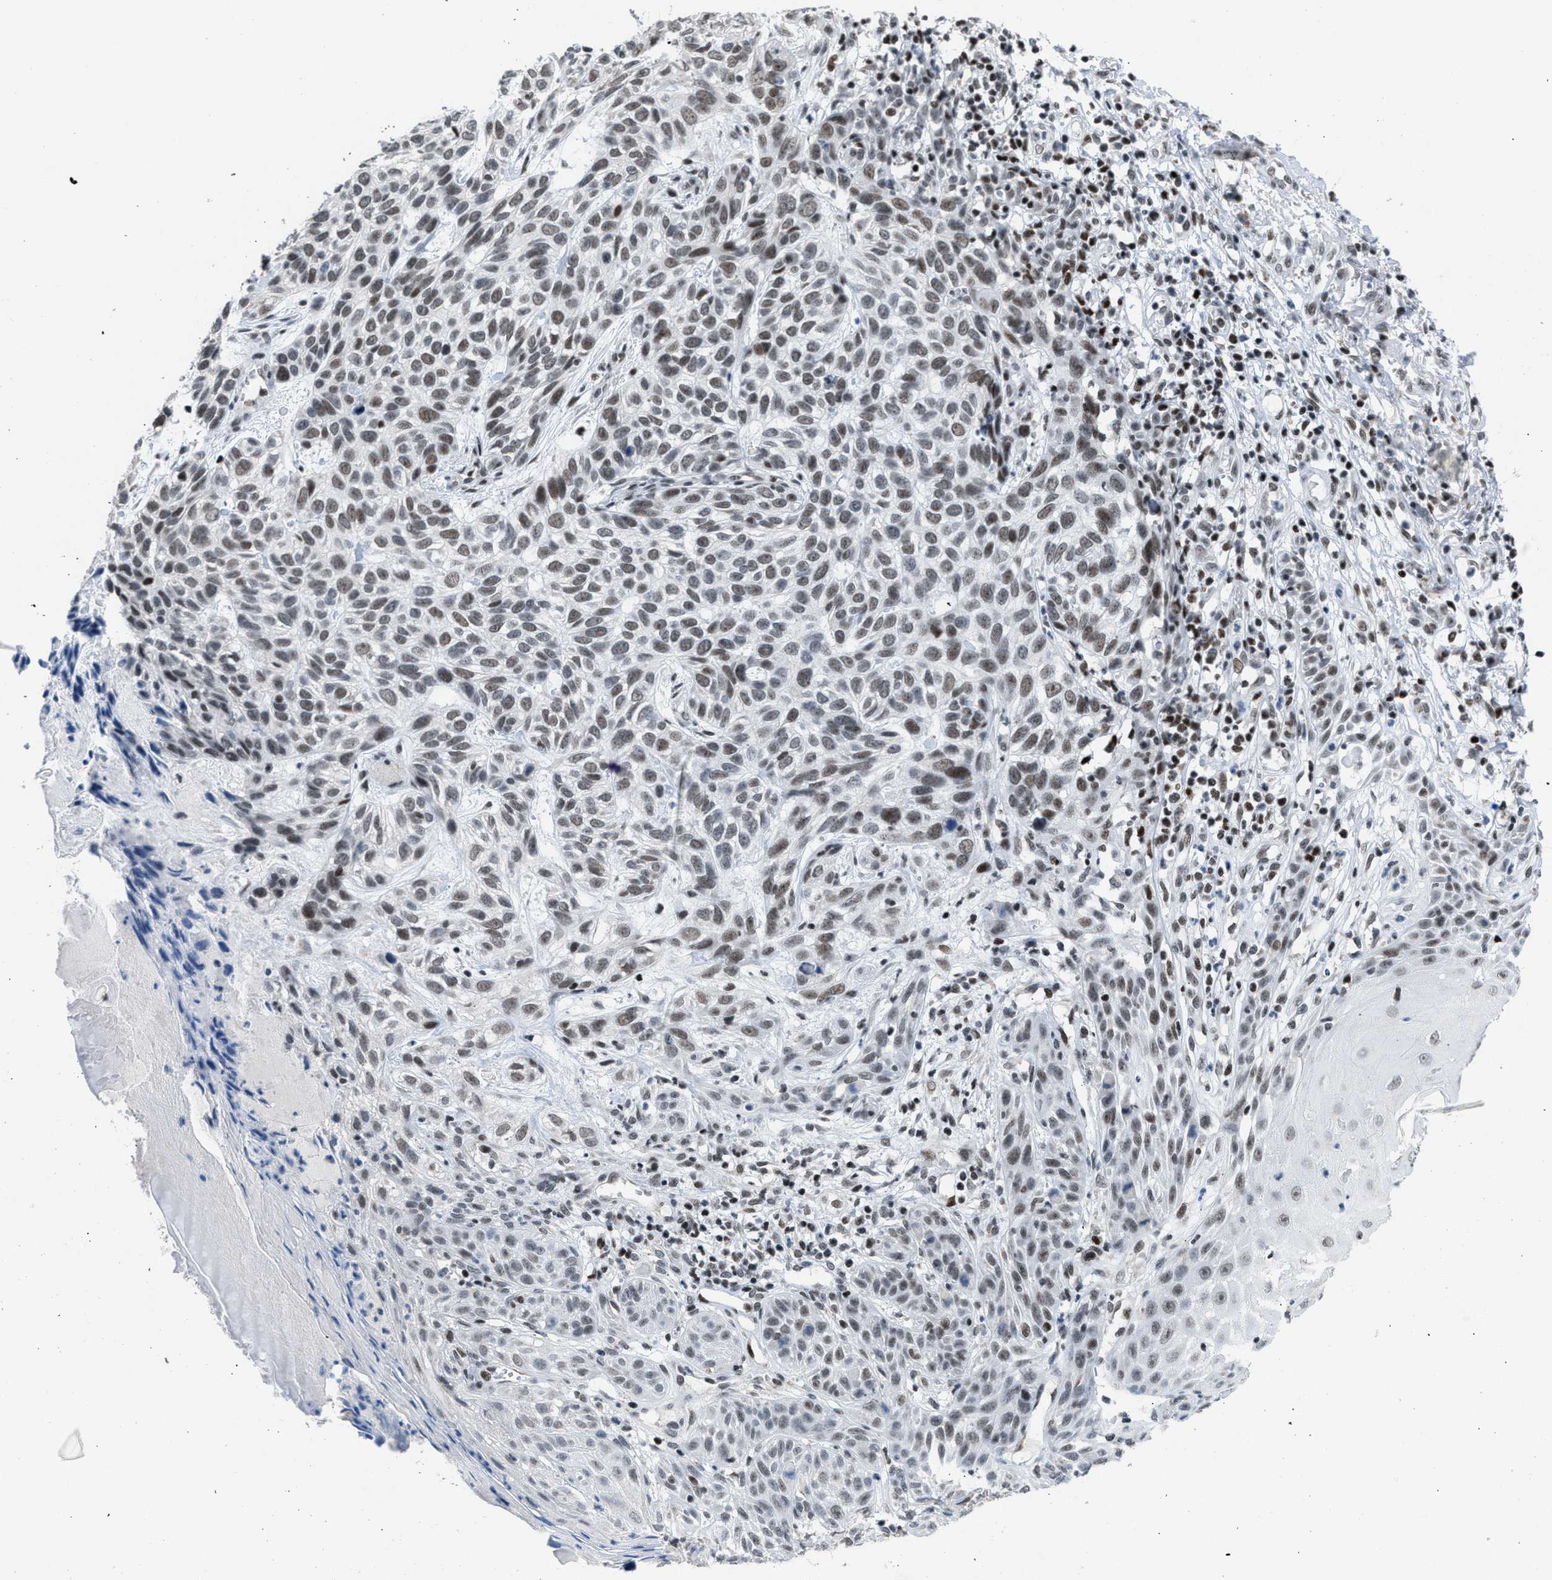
{"staining": {"intensity": "weak", "quantity": ">75%", "location": "nuclear"}, "tissue": "skin cancer", "cell_type": "Tumor cells", "image_type": "cancer", "snomed": [{"axis": "morphology", "description": "Normal tissue, NOS"}, {"axis": "morphology", "description": "Basal cell carcinoma"}, {"axis": "topography", "description": "Skin"}], "caption": "Weak nuclear staining for a protein is identified in approximately >75% of tumor cells of skin cancer using immunohistochemistry.", "gene": "TERF2IP", "patient": {"sex": "male", "age": 79}}